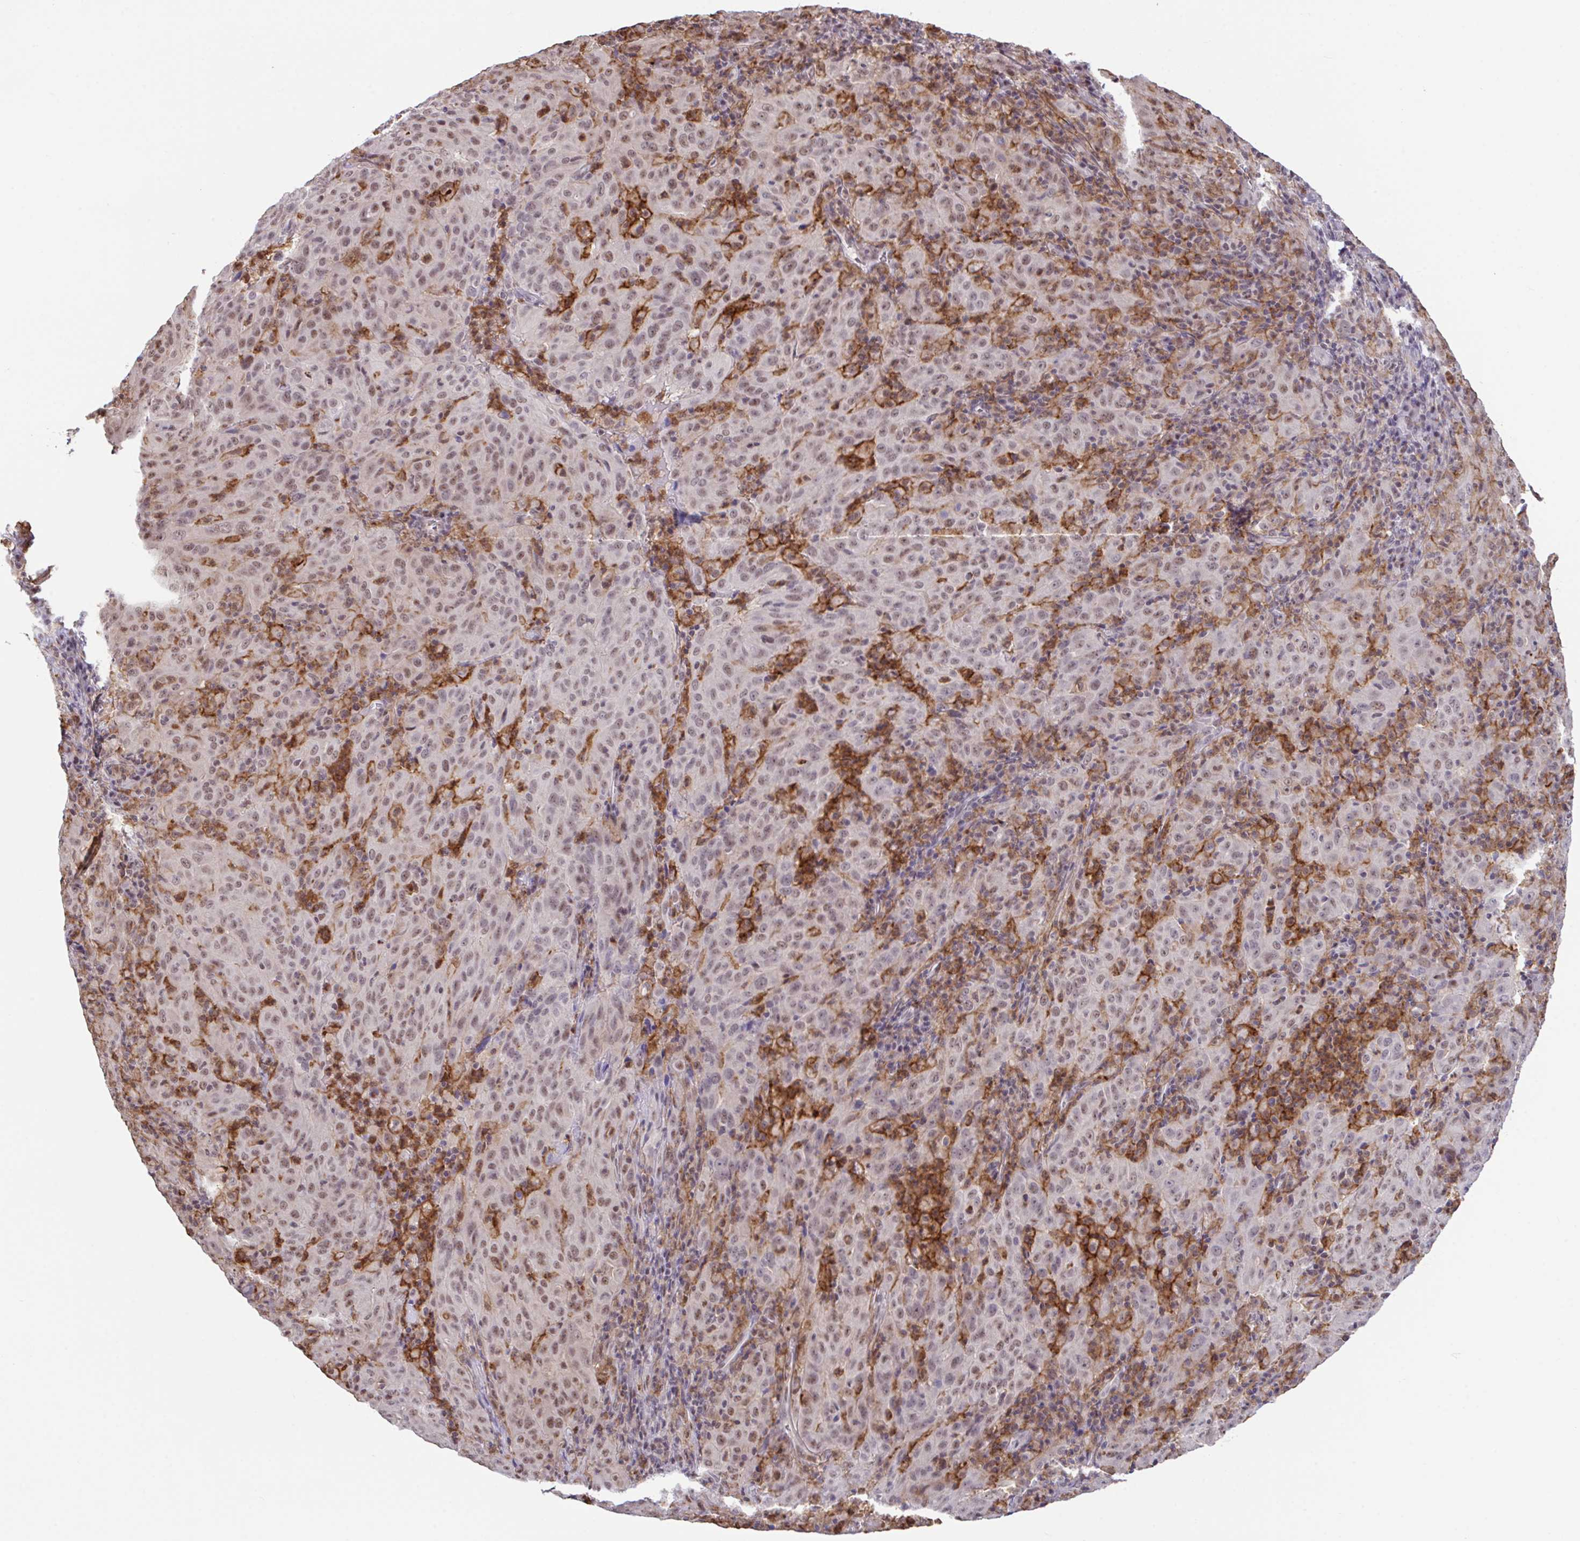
{"staining": {"intensity": "moderate", "quantity": ">75%", "location": "nuclear"}, "tissue": "pancreatic cancer", "cell_type": "Tumor cells", "image_type": "cancer", "snomed": [{"axis": "morphology", "description": "Adenocarcinoma, NOS"}, {"axis": "topography", "description": "Pancreas"}], "caption": "Human pancreatic cancer stained with a brown dye reveals moderate nuclear positive staining in approximately >75% of tumor cells.", "gene": "OR6K3", "patient": {"sex": "male", "age": 63}}